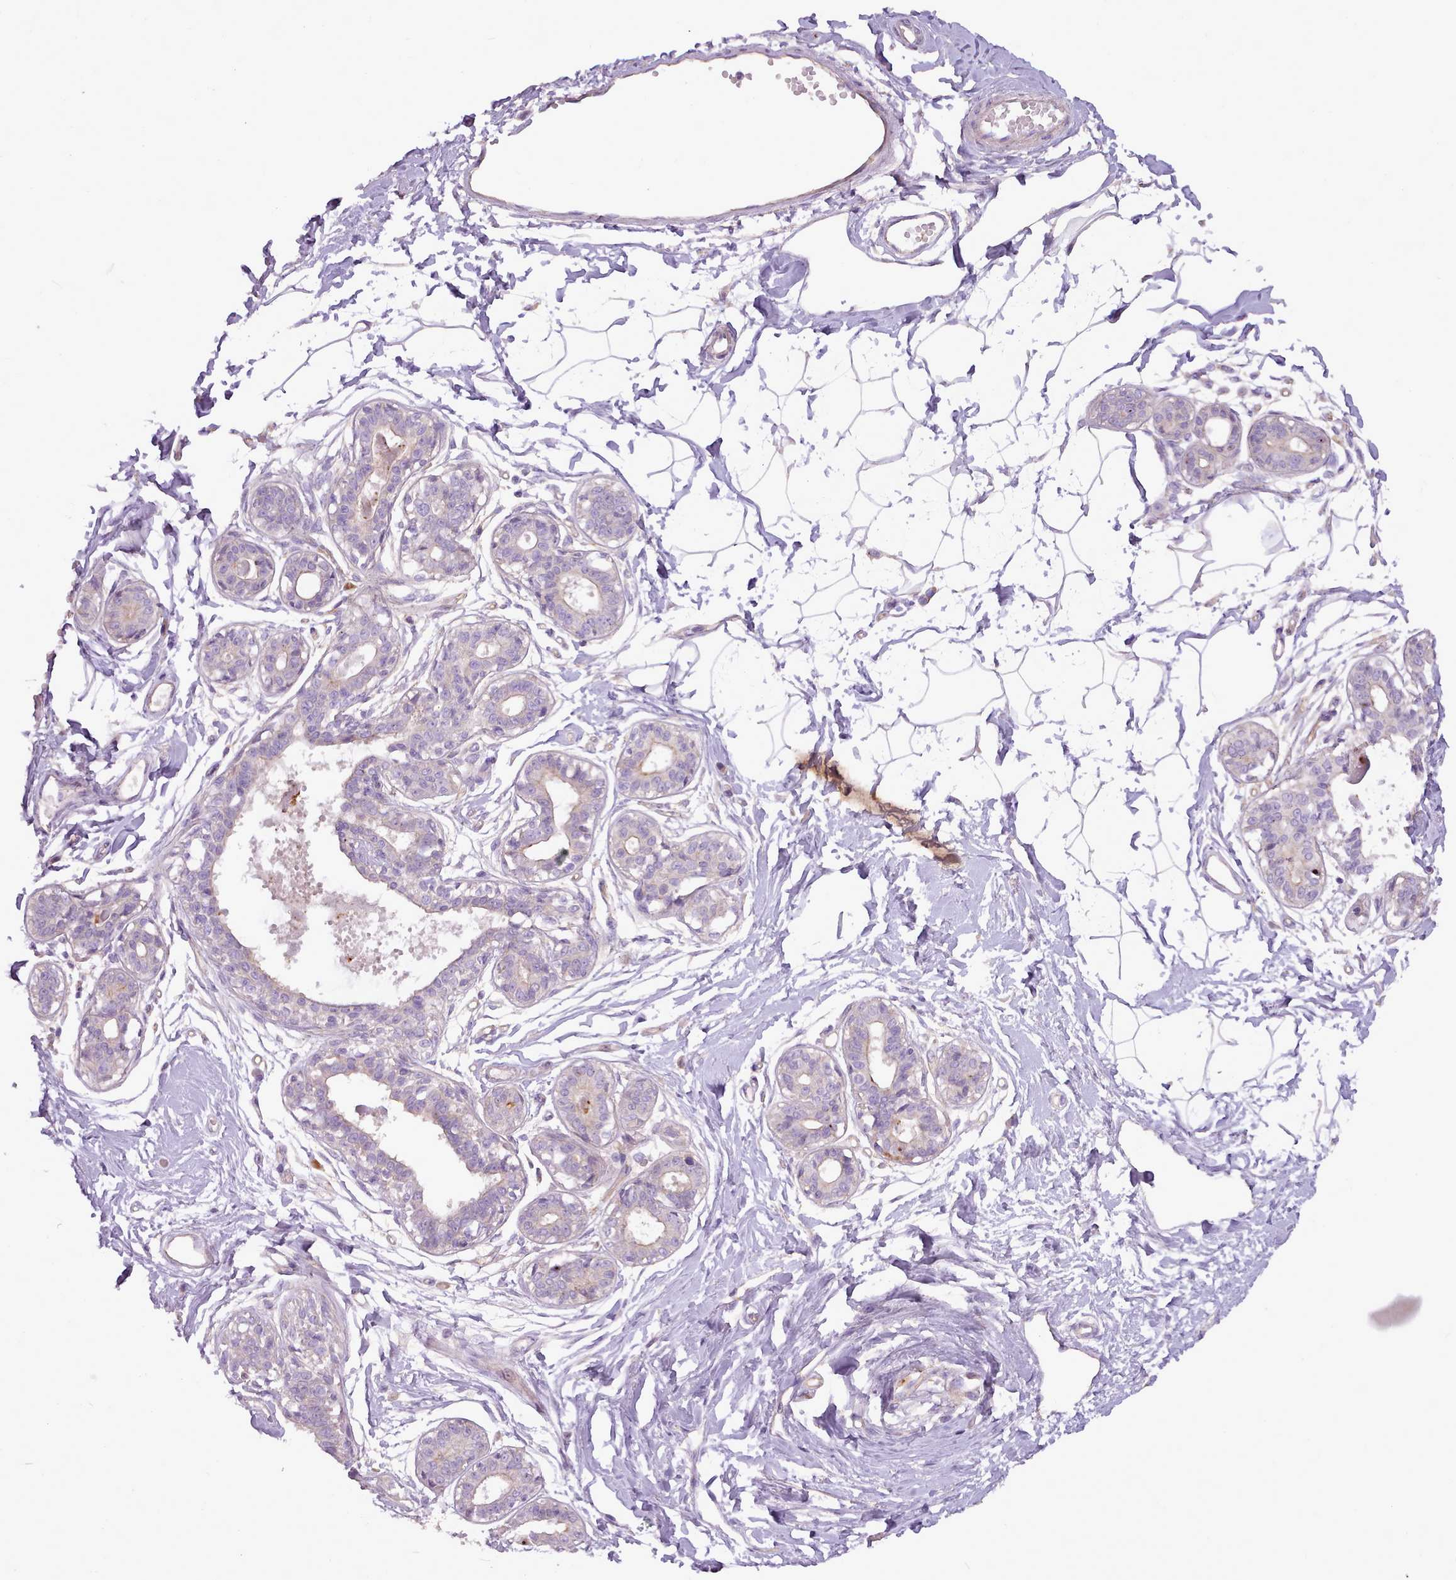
{"staining": {"intensity": "negative", "quantity": "none", "location": "none"}, "tissue": "breast", "cell_type": "Adipocytes", "image_type": "normal", "snomed": [{"axis": "morphology", "description": "Normal tissue, NOS"}, {"axis": "topography", "description": "Breast"}], "caption": "Immunohistochemical staining of benign human breast displays no significant staining in adipocytes.", "gene": "NTN4", "patient": {"sex": "female", "age": 45}}